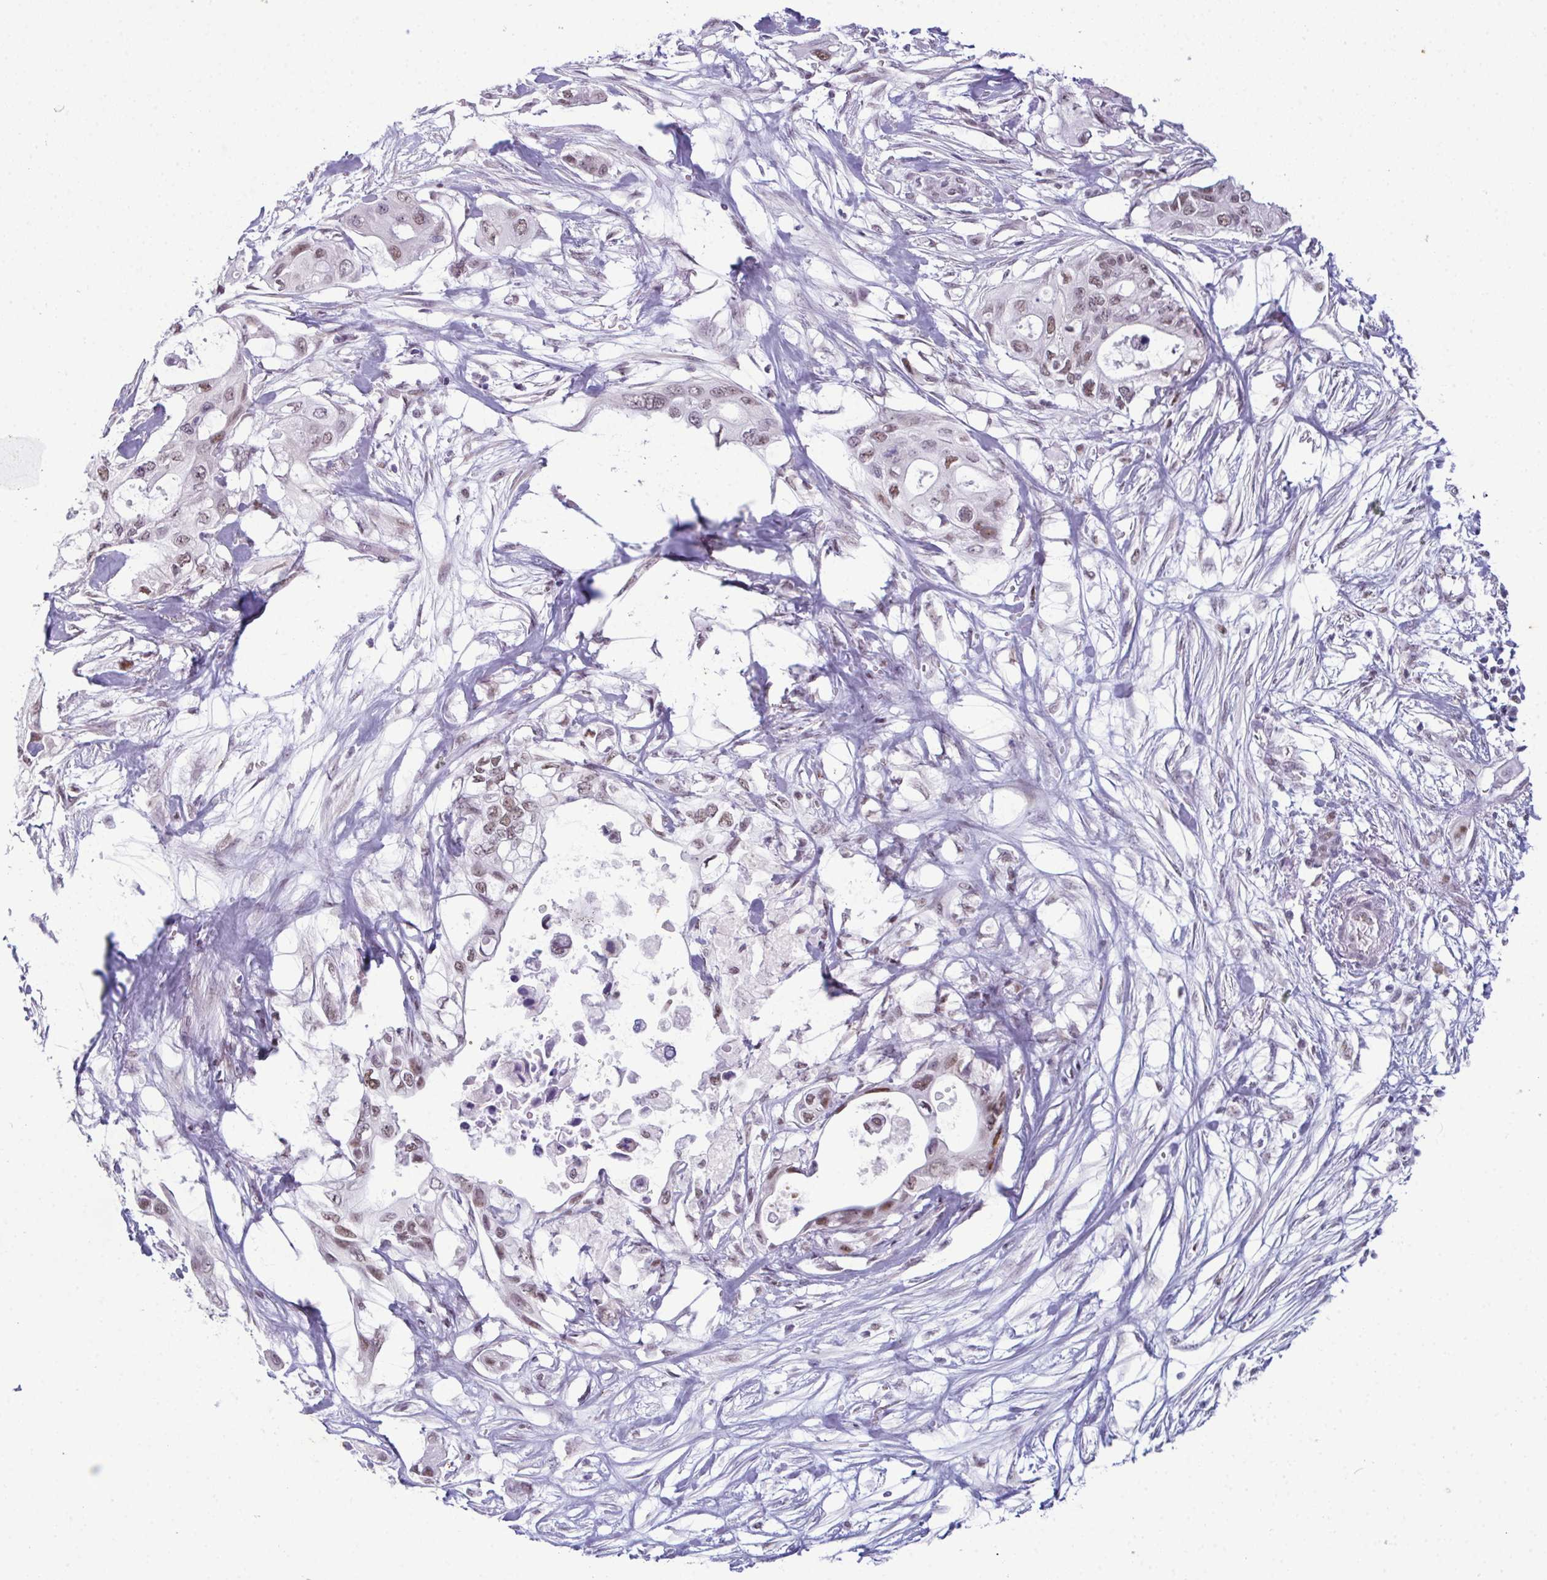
{"staining": {"intensity": "moderate", "quantity": ">75%", "location": "nuclear"}, "tissue": "pancreatic cancer", "cell_type": "Tumor cells", "image_type": "cancer", "snomed": [{"axis": "morphology", "description": "Adenocarcinoma, NOS"}, {"axis": "topography", "description": "Pancreas"}], "caption": "A brown stain labels moderate nuclear expression of a protein in human adenocarcinoma (pancreatic) tumor cells.", "gene": "RBM7", "patient": {"sex": "female", "age": 63}}